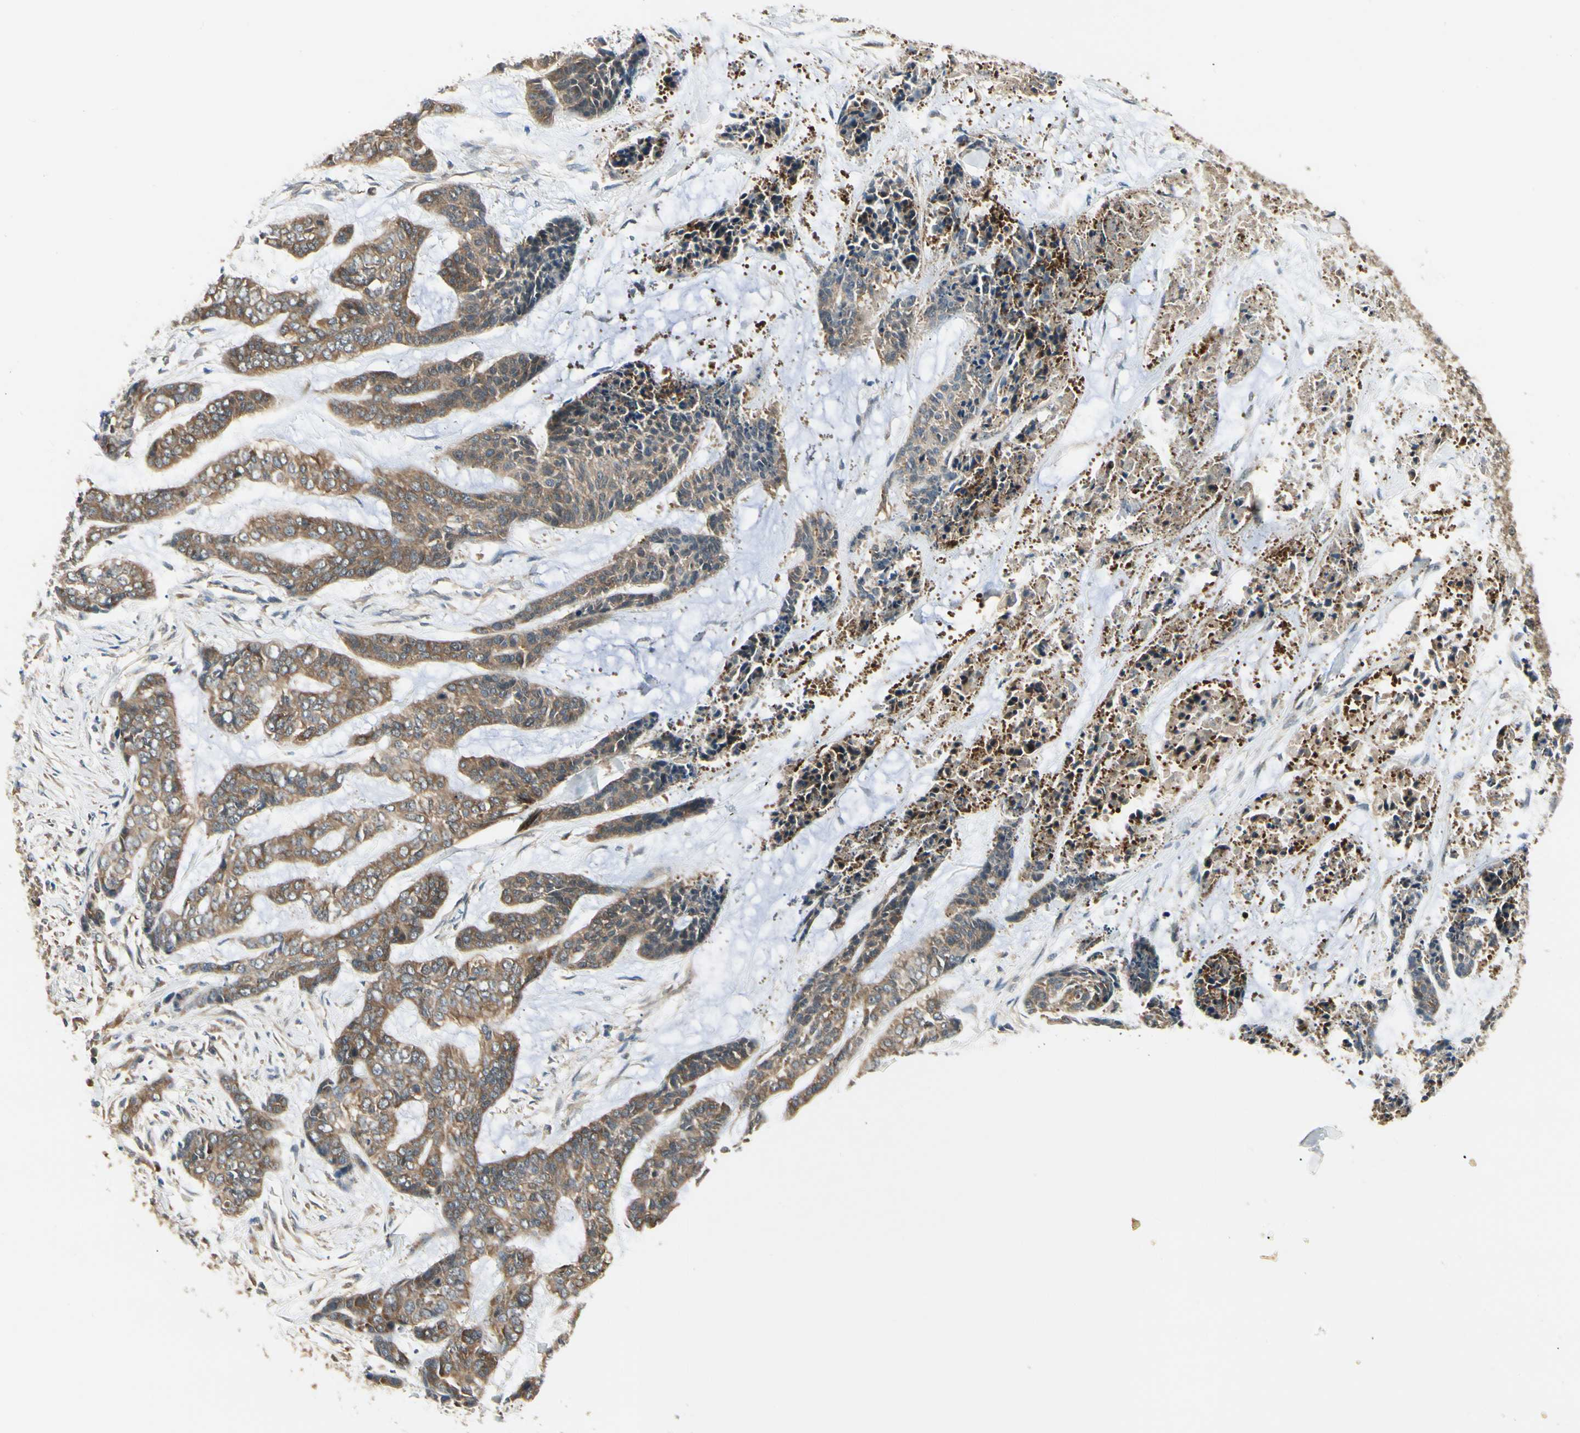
{"staining": {"intensity": "moderate", "quantity": ">75%", "location": "cytoplasmic/membranous"}, "tissue": "skin cancer", "cell_type": "Tumor cells", "image_type": "cancer", "snomed": [{"axis": "morphology", "description": "Basal cell carcinoma"}, {"axis": "topography", "description": "Skin"}], "caption": "Immunohistochemistry (DAB) staining of human skin basal cell carcinoma demonstrates moderate cytoplasmic/membranous protein staining in approximately >75% of tumor cells.", "gene": "NME1-NME2", "patient": {"sex": "female", "age": 64}}